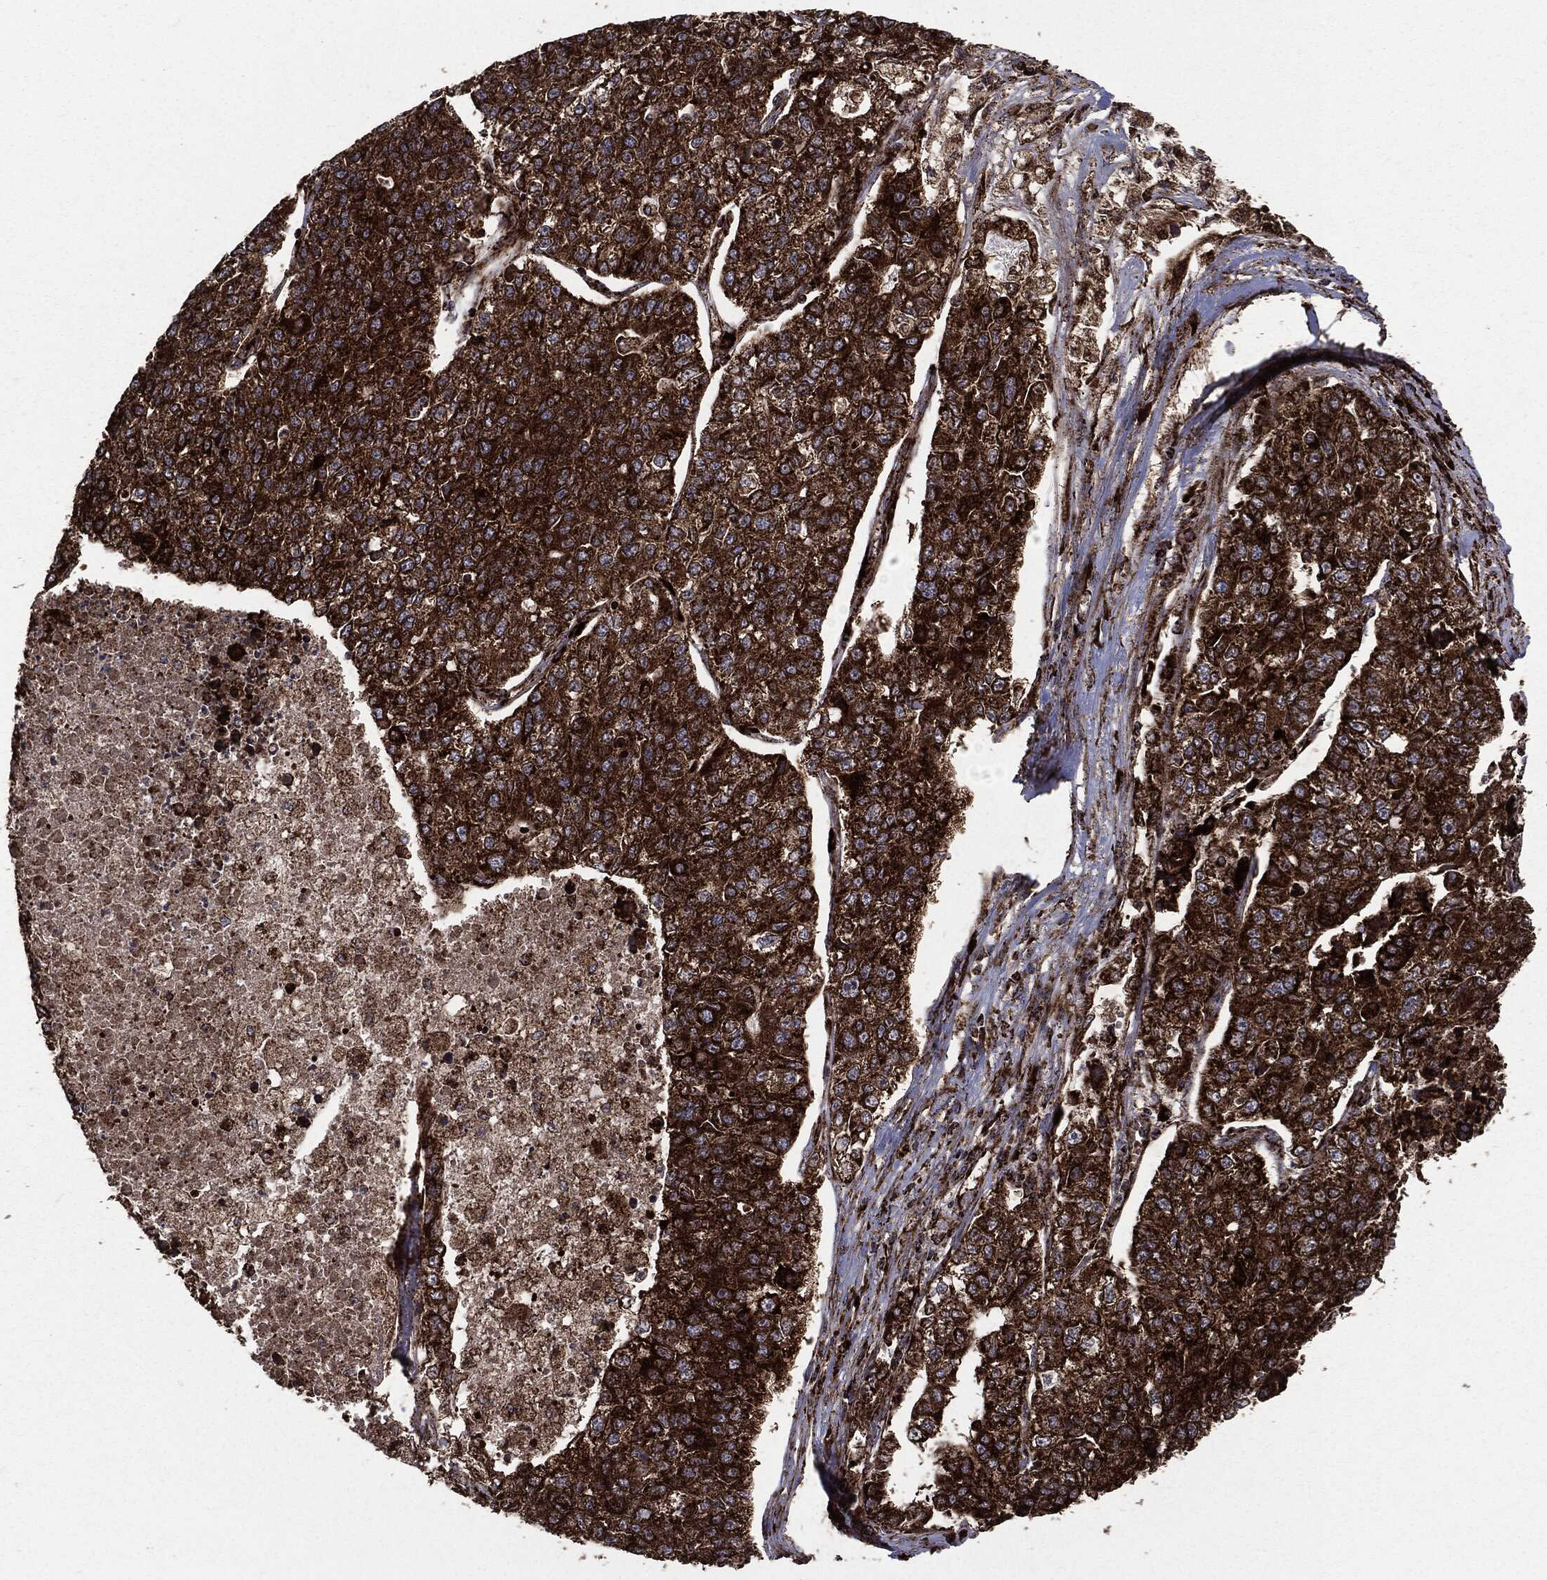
{"staining": {"intensity": "strong", "quantity": ">75%", "location": "cytoplasmic/membranous"}, "tissue": "lung cancer", "cell_type": "Tumor cells", "image_type": "cancer", "snomed": [{"axis": "morphology", "description": "Adenocarcinoma, NOS"}, {"axis": "topography", "description": "Lung"}], "caption": "Strong cytoplasmic/membranous positivity for a protein is seen in approximately >75% of tumor cells of lung cancer using immunohistochemistry.", "gene": "MAP2K1", "patient": {"sex": "male", "age": 49}}